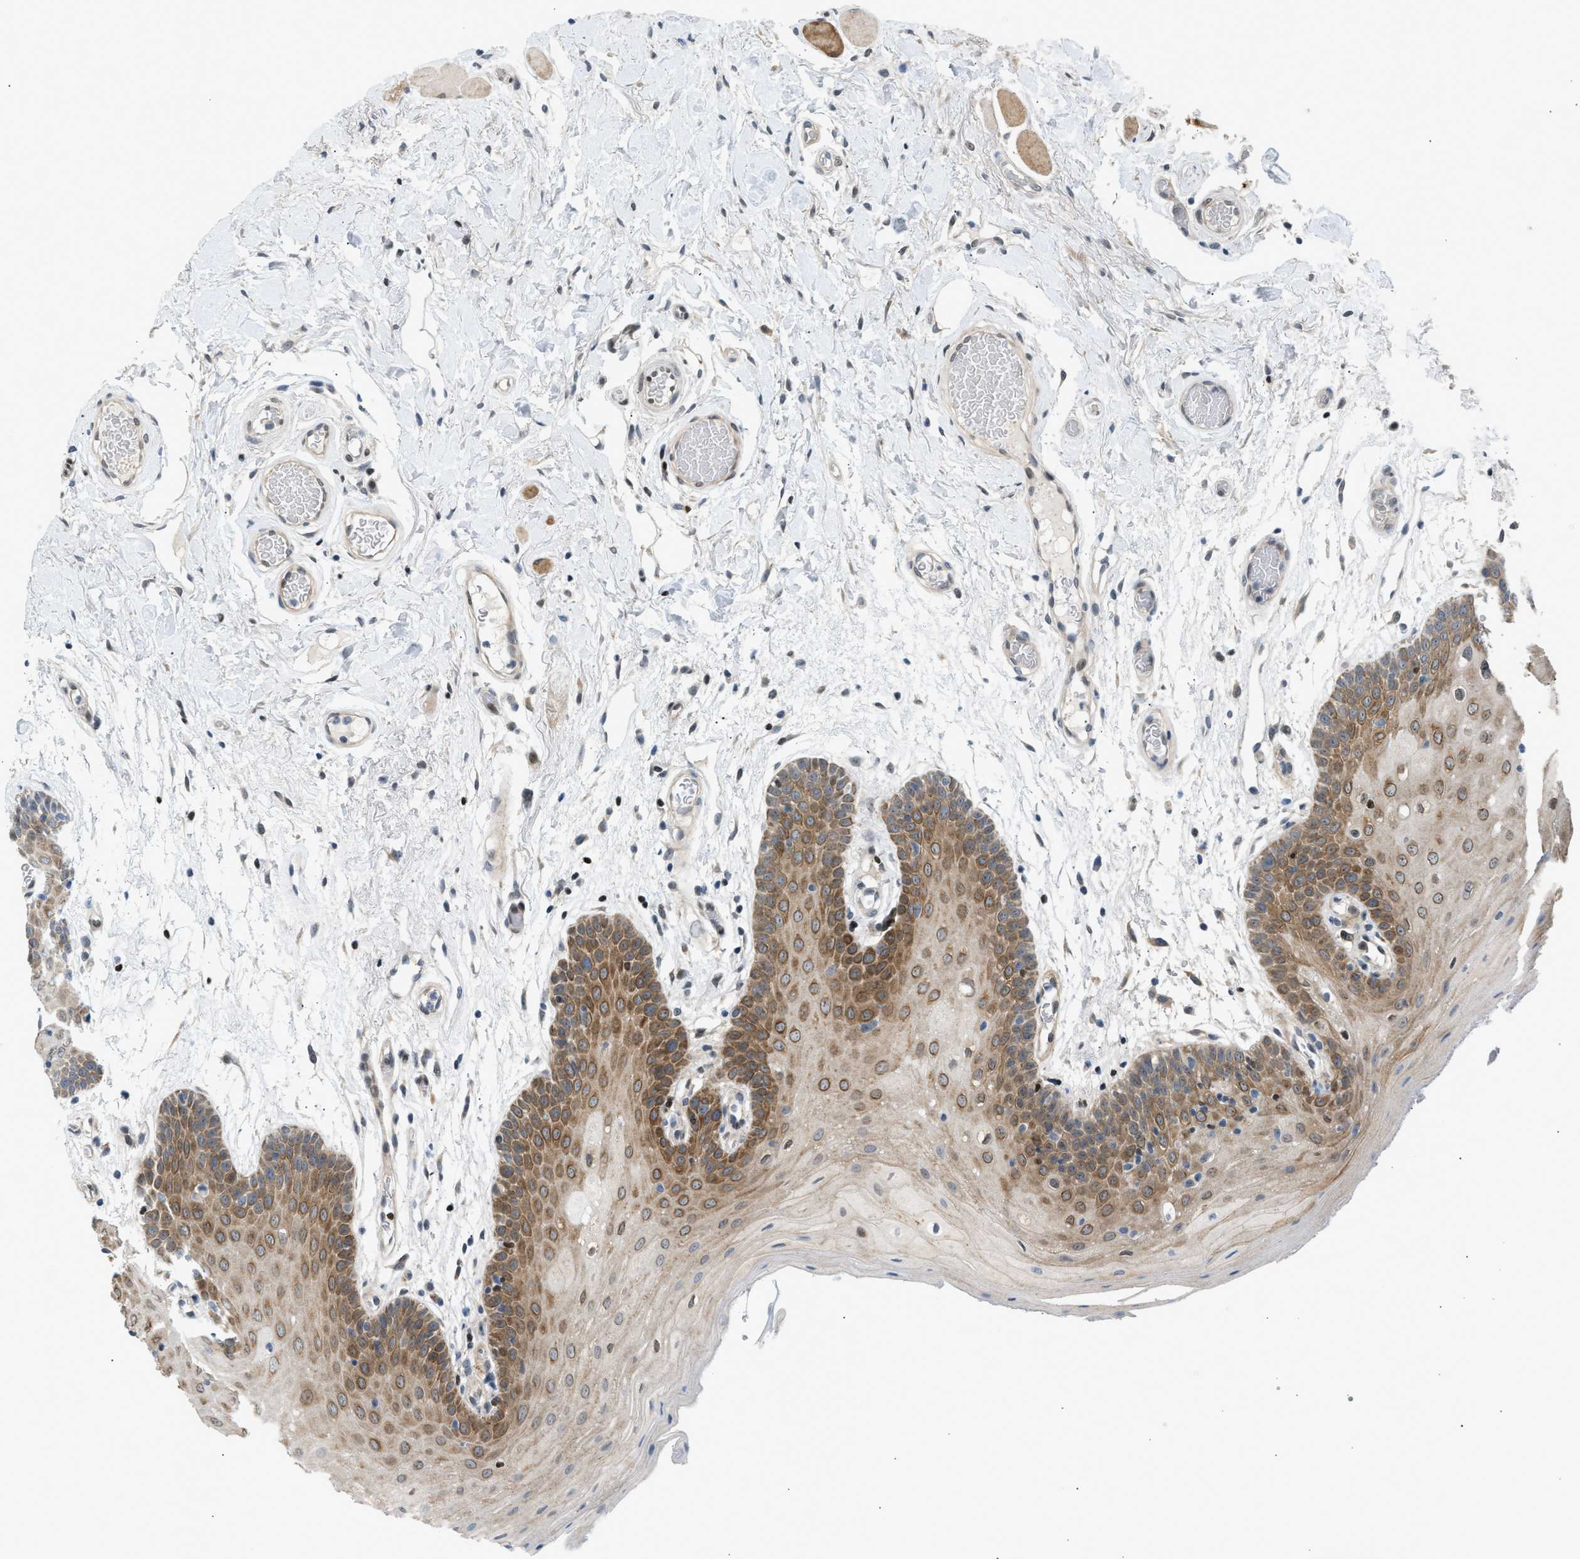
{"staining": {"intensity": "moderate", "quantity": ">75%", "location": "cytoplasmic/membranous"}, "tissue": "oral mucosa", "cell_type": "Squamous epithelial cells", "image_type": "normal", "snomed": [{"axis": "morphology", "description": "Normal tissue, NOS"}, {"axis": "morphology", "description": "Squamous cell carcinoma, NOS"}, {"axis": "topography", "description": "Oral tissue"}, {"axis": "topography", "description": "Head-Neck"}], "caption": "Protein staining of benign oral mucosa displays moderate cytoplasmic/membranous positivity in about >75% of squamous epithelial cells.", "gene": "NPS", "patient": {"sex": "male", "age": 71}}